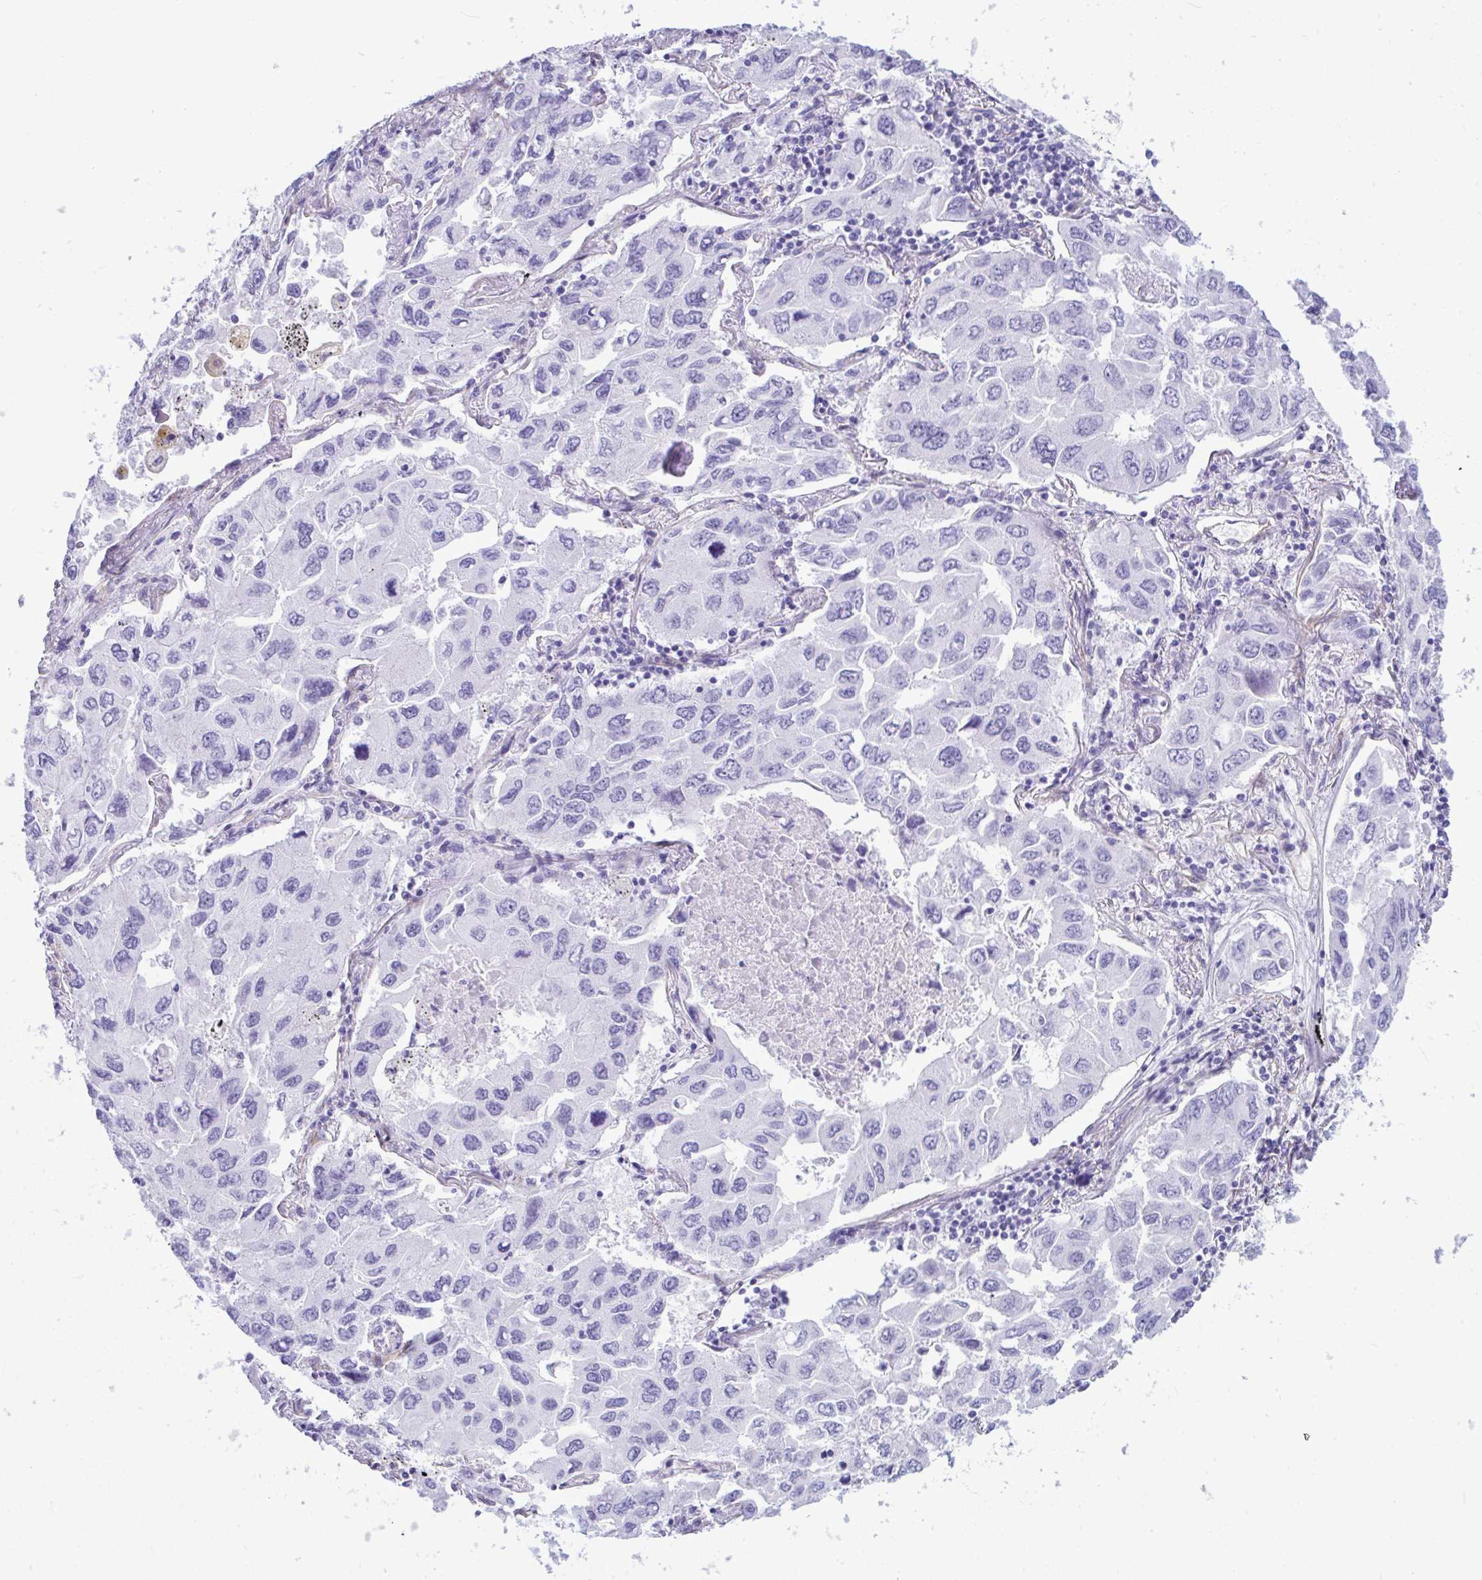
{"staining": {"intensity": "negative", "quantity": "none", "location": "none"}, "tissue": "lung cancer", "cell_type": "Tumor cells", "image_type": "cancer", "snomed": [{"axis": "morphology", "description": "Adenocarcinoma, NOS"}, {"axis": "topography", "description": "Lung"}], "caption": "Tumor cells are negative for protein expression in human lung adenocarcinoma.", "gene": "LIMS2", "patient": {"sex": "male", "age": 64}}